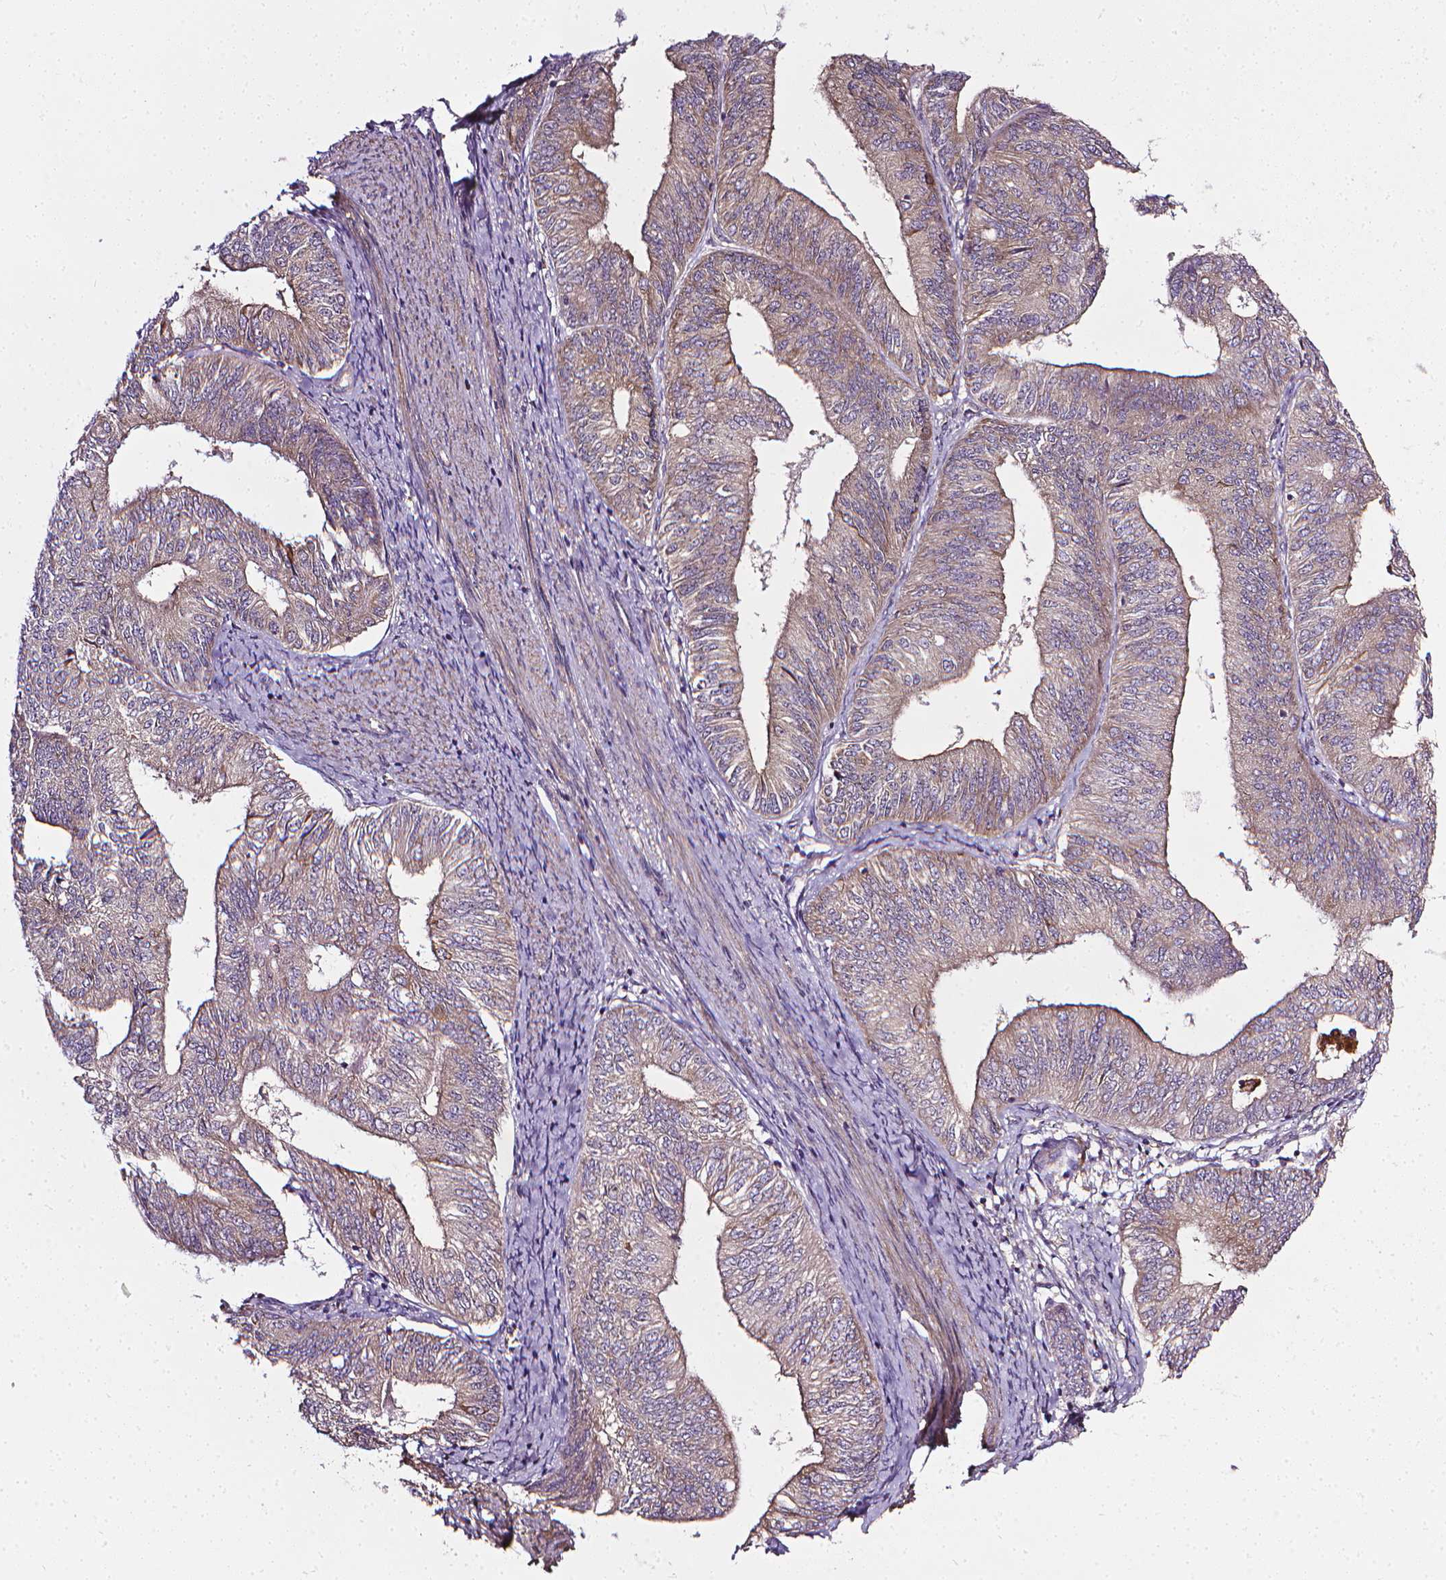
{"staining": {"intensity": "weak", "quantity": ">75%", "location": "cytoplasmic/membranous"}, "tissue": "endometrial cancer", "cell_type": "Tumor cells", "image_type": "cancer", "snomed": [{"axis": "morphology", "description": "Adenocarcinoma, NOS"}, {"axis": "topography", "description": "Endometrium"}], "caption": "Protein positivity by immunohistochemistry exhibits weak cytoplasmic/membranous staining in about >75% of tumor cells in endometrial cancer.", "gene": "PRAG1", "patient": {"sex": "female", "age": 58}}